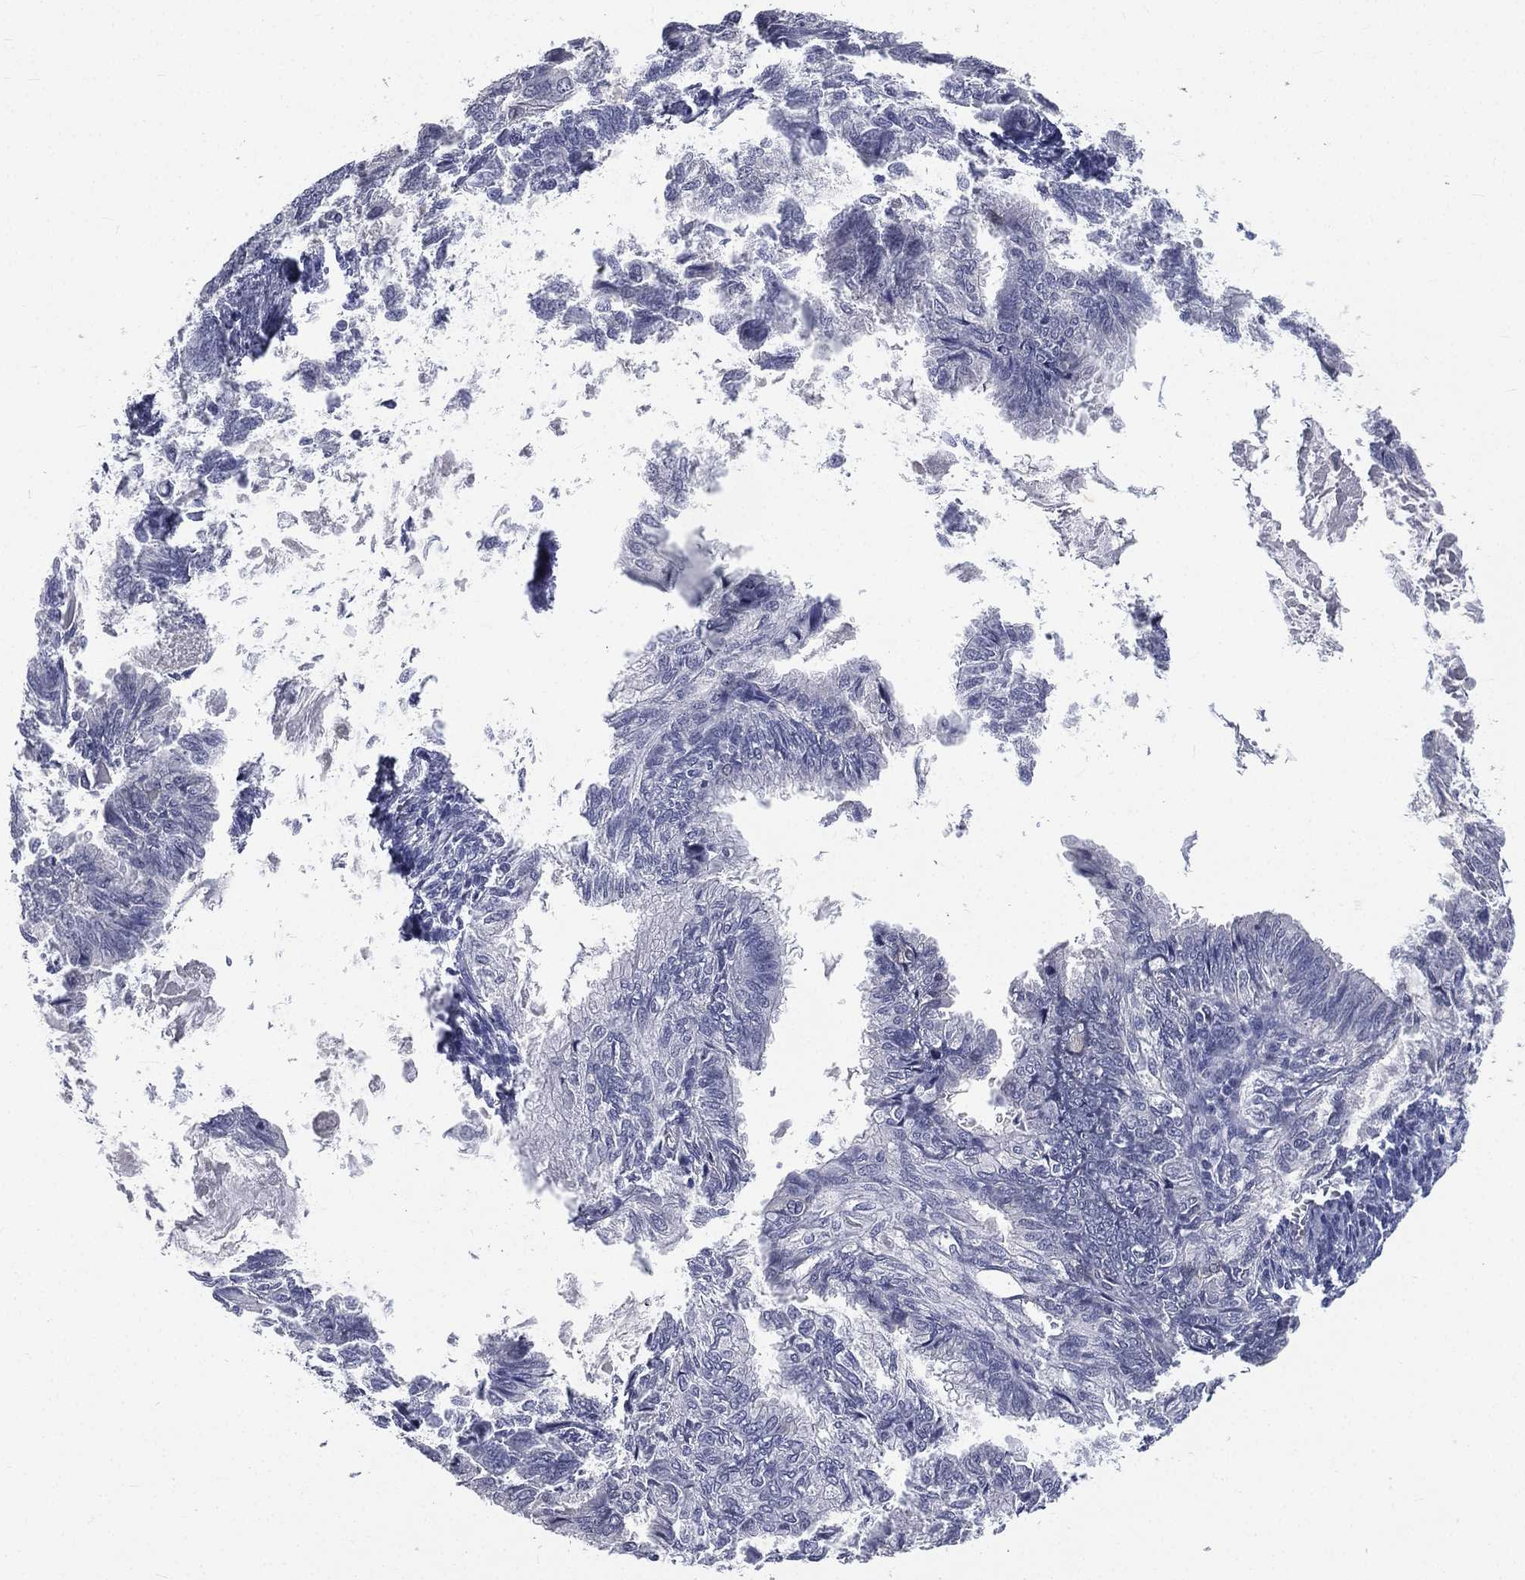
{"staining": {"intensity": "negative", "quantity": "none", "location": "none"}, "tissue": "endometrial cancer", "cell_type": "Tumor cells", "image_type": "cancer", "snomed": [{"axis": "morphology", "description": "Adenocarcinoma, NOS"}, {"axis": "topography", "description": "Endometrium"}], "caption": "Immunohistochemistry image of neoplastic tissue: human endometrial cancer stained with DAB reveals no significant protein expression in tumor cells. The staining was performed using DAB (3,3'-diaminobenzidine) to visualize the protein expression in brown, while the nuclei were stained in blue with hematoxylin (Magnification: 20x).", "gene": "IFT27", "patient": {"sex": "female", "age": 86}}